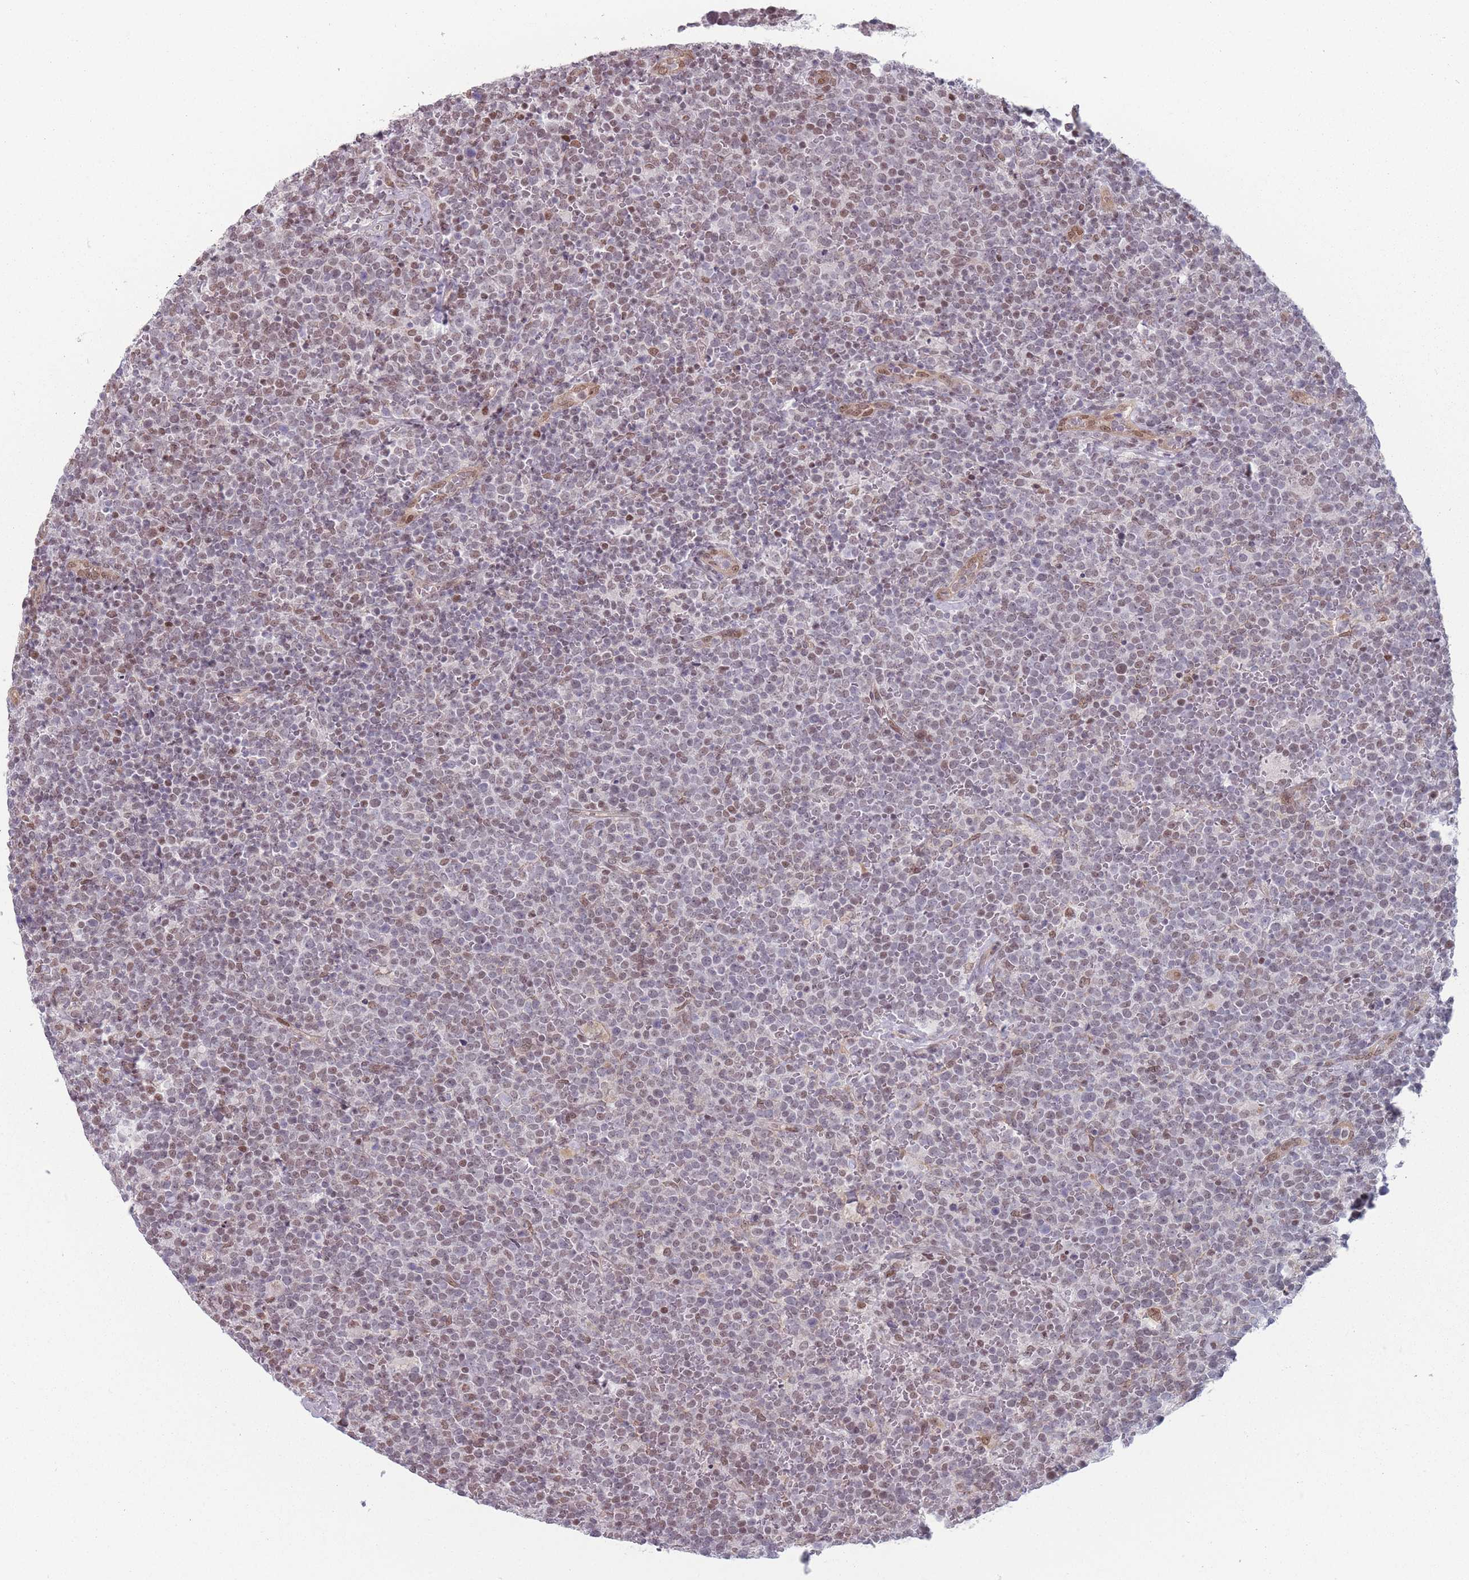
{"staining": {"intensity": "moderate", "quantity": "25%-75%", "location": "nuclear"}, "tissue": "lymphoma", "cell_type": "Tumor cells", "image_type": "cancer", "snomed": [{"axis": "morphology", "description": "Malignant lymphoma, non-Hodgkin's type, High grade"}, {"axis": "topography", "description": "Lymph node"}], "caption": "About 25%-75% of tumor cells in lymphoma show moderate nuclear protein expression as visualized by brown immunohistochemical staining.", "gene": "SH3BGRL2", "patient": {"sex": "male", "age": 61}}